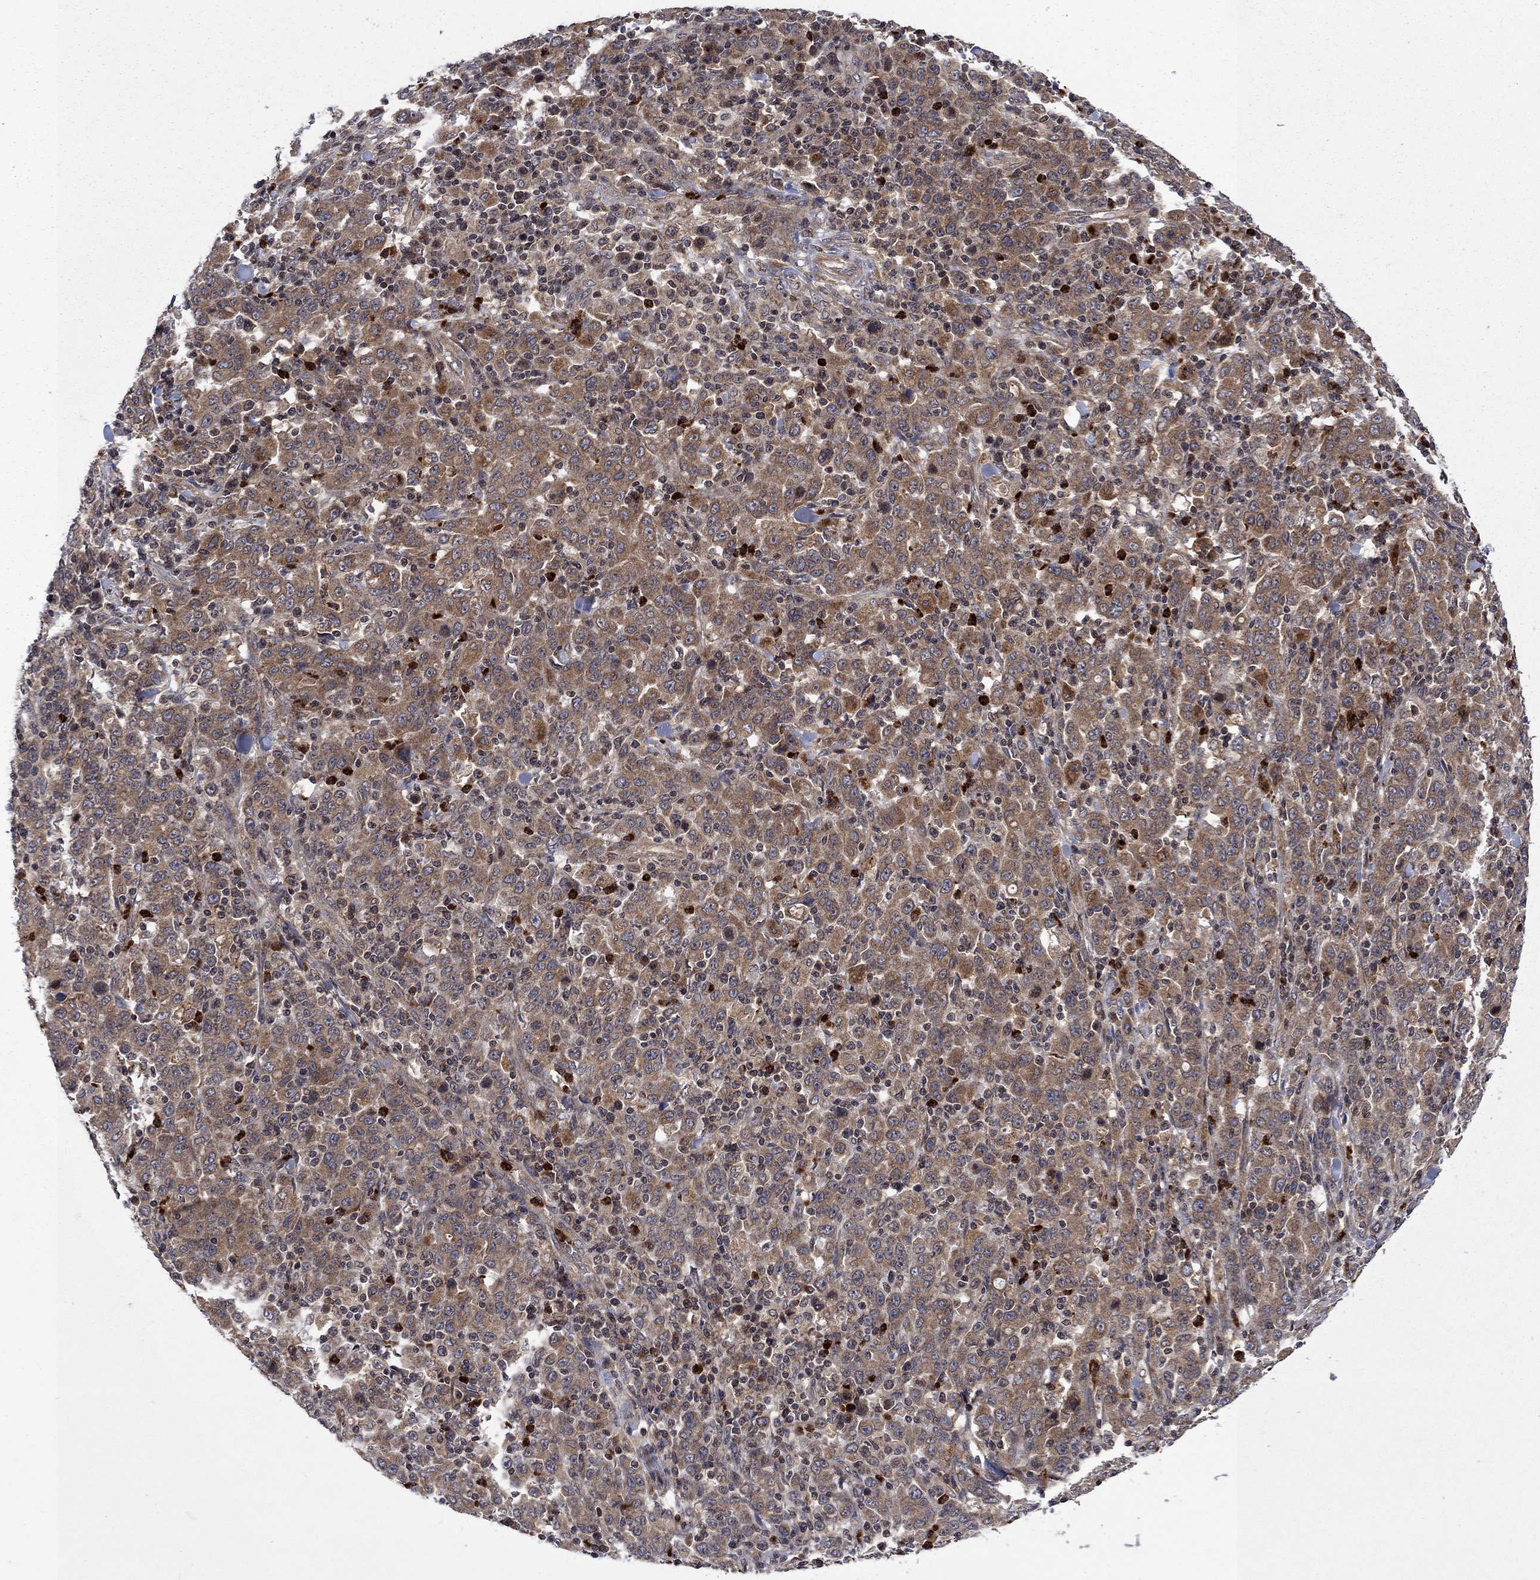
{"staining": {"intensity": "moderate", "quantity": ">75%", "location": "cytoplasmic/membranous"}, "tissue": "stomach cancer", "cell_type": "Tumor cells", "image_type": "cancer", "snomed": [{"axis": "morphology", "description": "Adenocarcinoma, NOS"}, {"axis": "topography", "description": "Stomach, upper"}], "caption": "An immunohistochemistry (IHC) photomicrograph of neoplastic tissue is shown. Protein staining in brown labels moderate cytoplasmic/membranous positivity in stomach cancer (adenocarcinoma) within tumor cells. Immunohistochemistry stains the protein in brown and the nuclei are stained blue.", "gene": "TMEM33", "patient": {"sex": "male", "age": 69}}